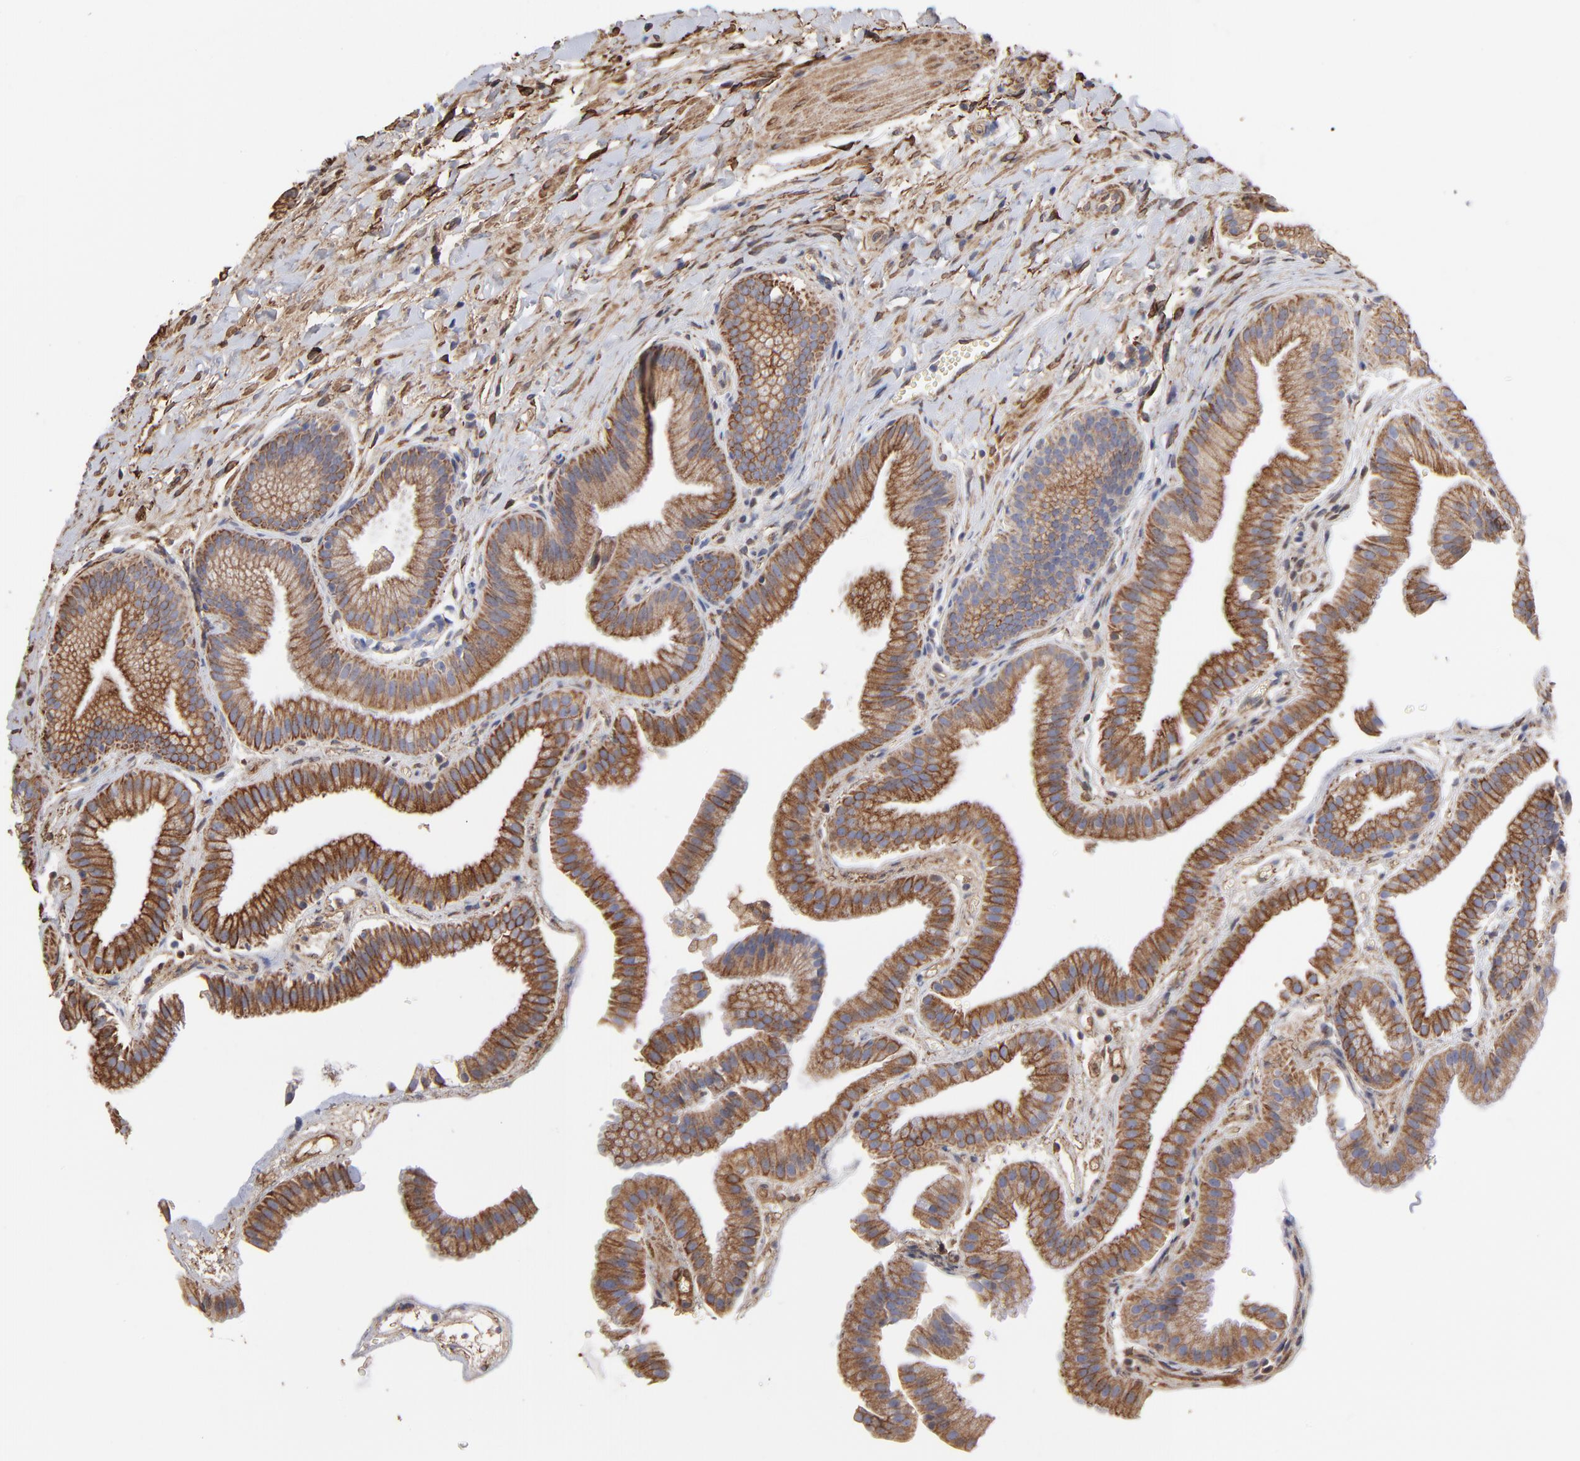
{"staining": {"intensity": "moderate", "quantity": "25%-75%", "location": "cytoplasmic/membranous"}, "tissue": "gallbladder", "cell_type": "Glandular cells", "image_type": "normal", "snomed": [{"axis": "morphology", "description": "Normal tissue, NOS"}, {"axis": "topography", "description": "Gallbladder"}], "caption": "The image reveals a brown stain indicating the presence of a protein in the cytoplasmic/membranous of glandular cells in gallbladder. The protein is stained brown, and the nuclei are stained in blue (DAB (3,3'-diaminobenzidine) IHC with brightfield microscopy, high magnification).", "gene": "CILP", "patient": {"sex": "female", "age": 63}}